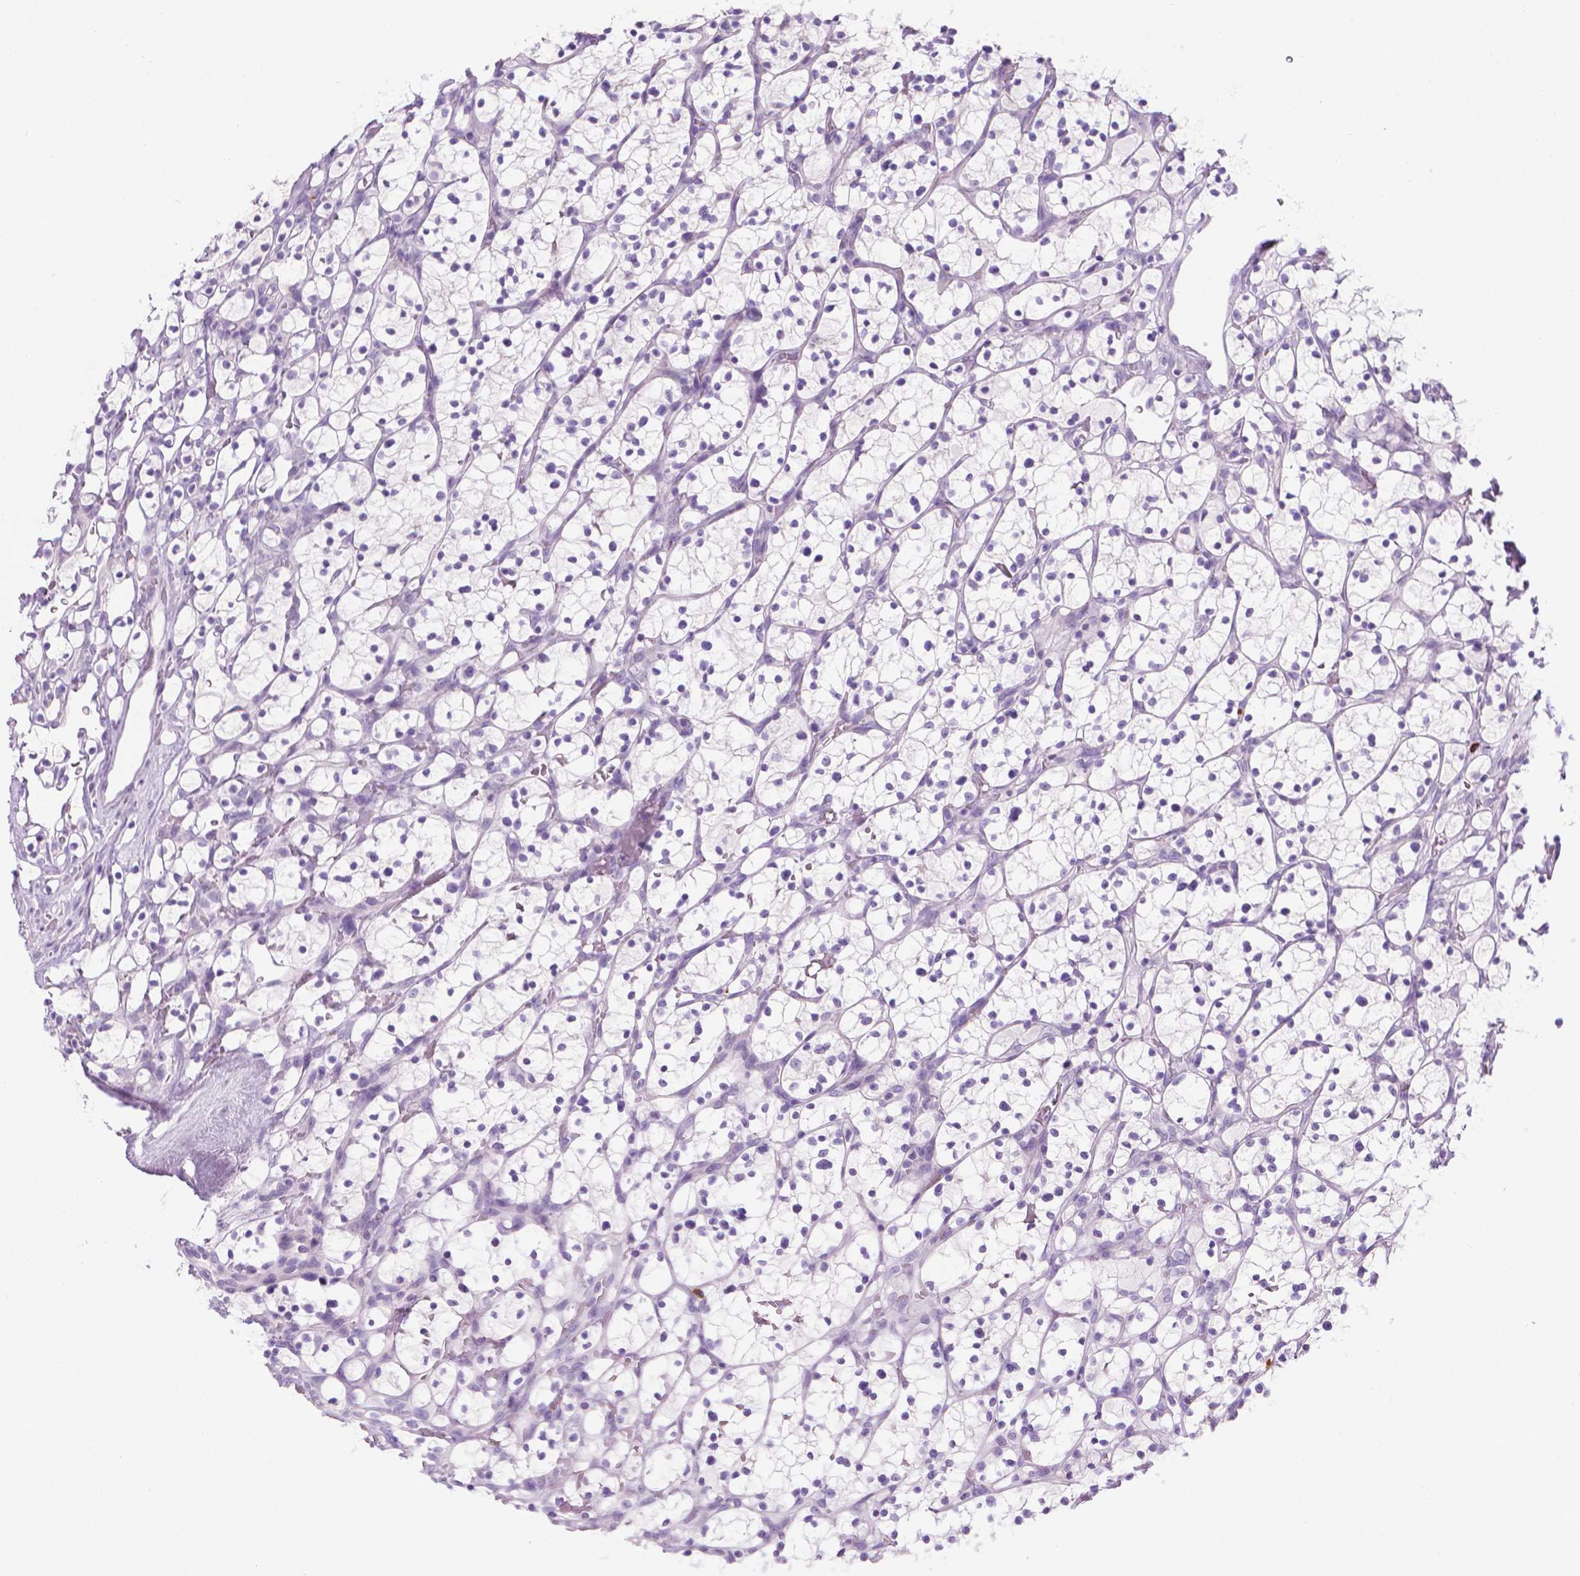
{"staining": {"intensity": "negative", "quantity": "none", "location": "none"}, "tissue": "renal cancer", "cell_type": "Tumor cells", "image_type": "cancer", "snomed": [{"axis": "morphology", "description": "Adenocarcinoma, NOS"}, {"axis": "topography", "description": "Kidney"}], "caption": "A micrograph of human renal cancer (adenocarcinoma) is negative for staining in tumor cells. (DAB (3,3'-diaminobenzidine) immunohistochemistry visualized using brightfield microscopy, high magnification).", "gene": "SPAG6", "patient": {"sex": "female", "age": 64}}